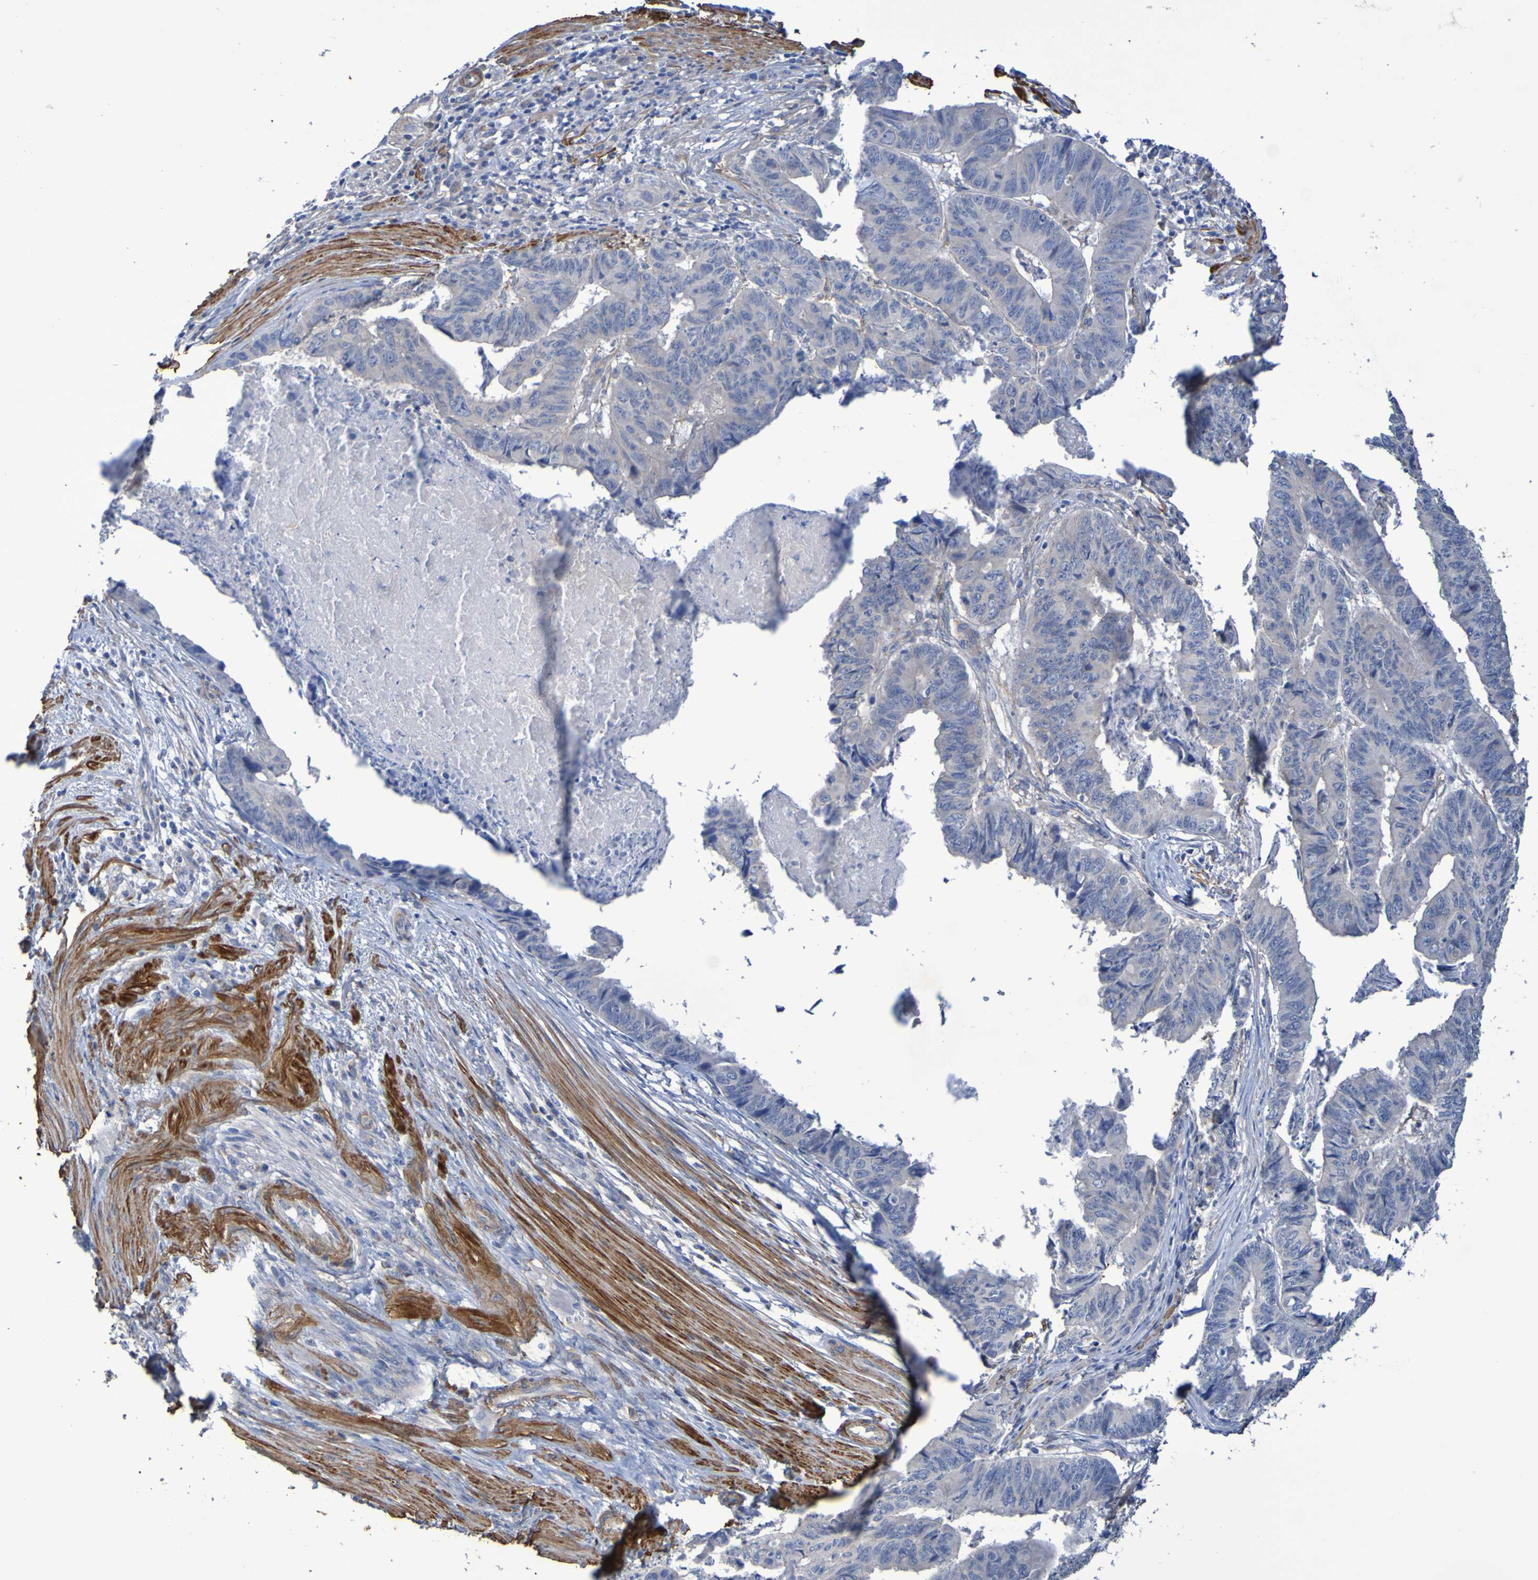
{"staining": {"intensity": "negative", "quantity": "none", "location": "none"}, "tissue": "stomach cancer", "cell_type": "Tumor cells", "image_type": "cancer", "snomed": [{"axis": "morphology", "description": "Adenocarcinoma, NOS"}, {"axis": "topography", "description": "Stomach, lower"}], "caption": "Immunohistochemistry (IHC) of human stomach adenocarcinoma demonstrates no positivity in tumor cells.", "gene": "SRPRB", "patient": {"sex": "male", "age": 77}}